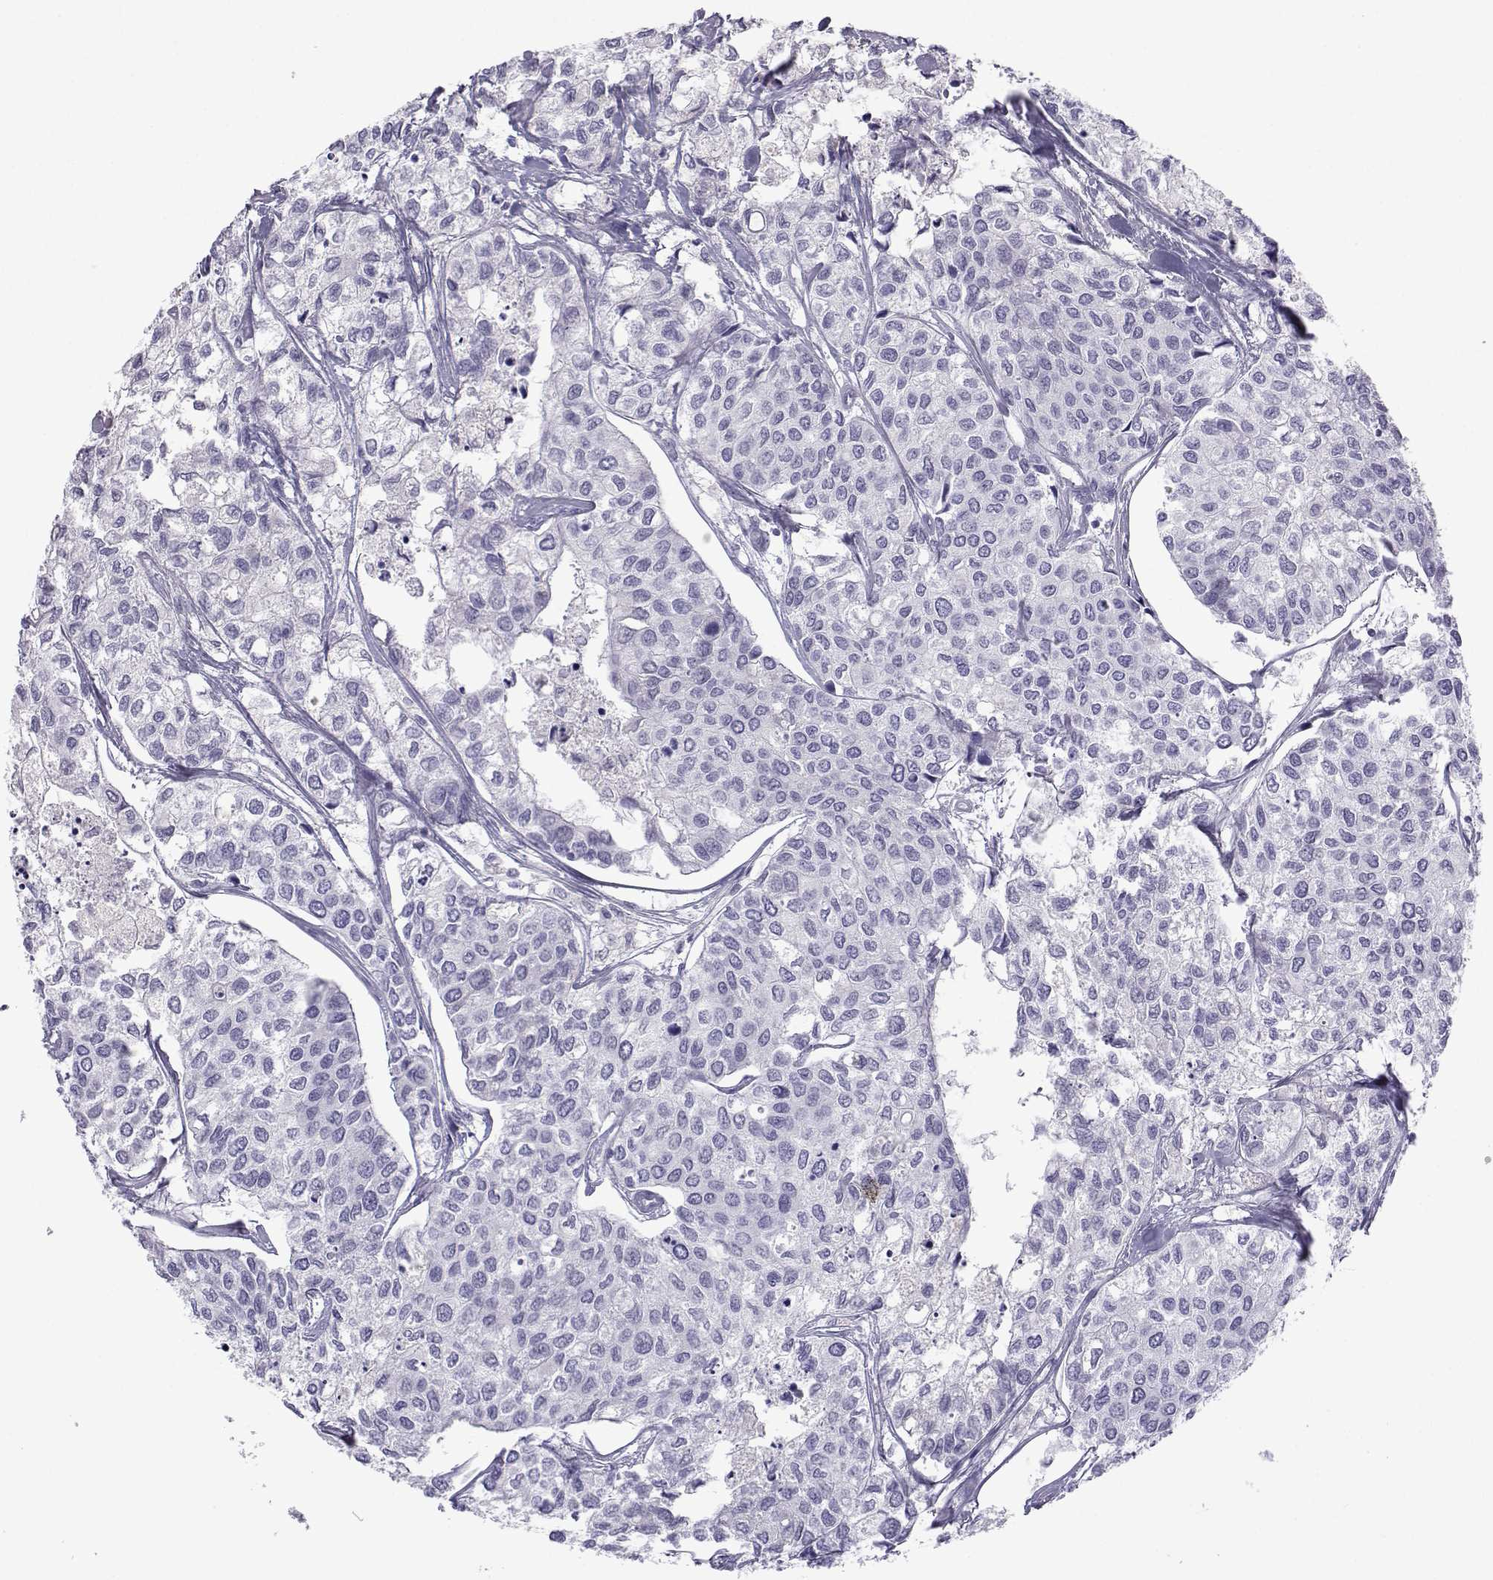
{"staining": {"intensity": "negative", "quantity": "none", "location": "none"}, "tissue": "urothelial cancer", "cell_type": "Tumor cells", "image_type": "cancer", "snomed": [{"axis": "morphology", "description": "Urothelial carcinoma, High grade"}, {"axis": "topography", "description": "Urinary bladder"}], "caption": "High magnification brightfield microscopy of urothelial cancer stained with DAB (3,3'-diaminobenzidine) (brown) and counterstained with hematoxylin (blue): tumor cells show no significant expression. Brightfield microscopy of immunohistochemistry (IHC) stained with DAB (3,3'-diaminobenzidine) (brown) and hematoxylin (blue), captured at high magnification.", "gene": "ACTL7A", "patient": {"sex": "male", "age": 73}}